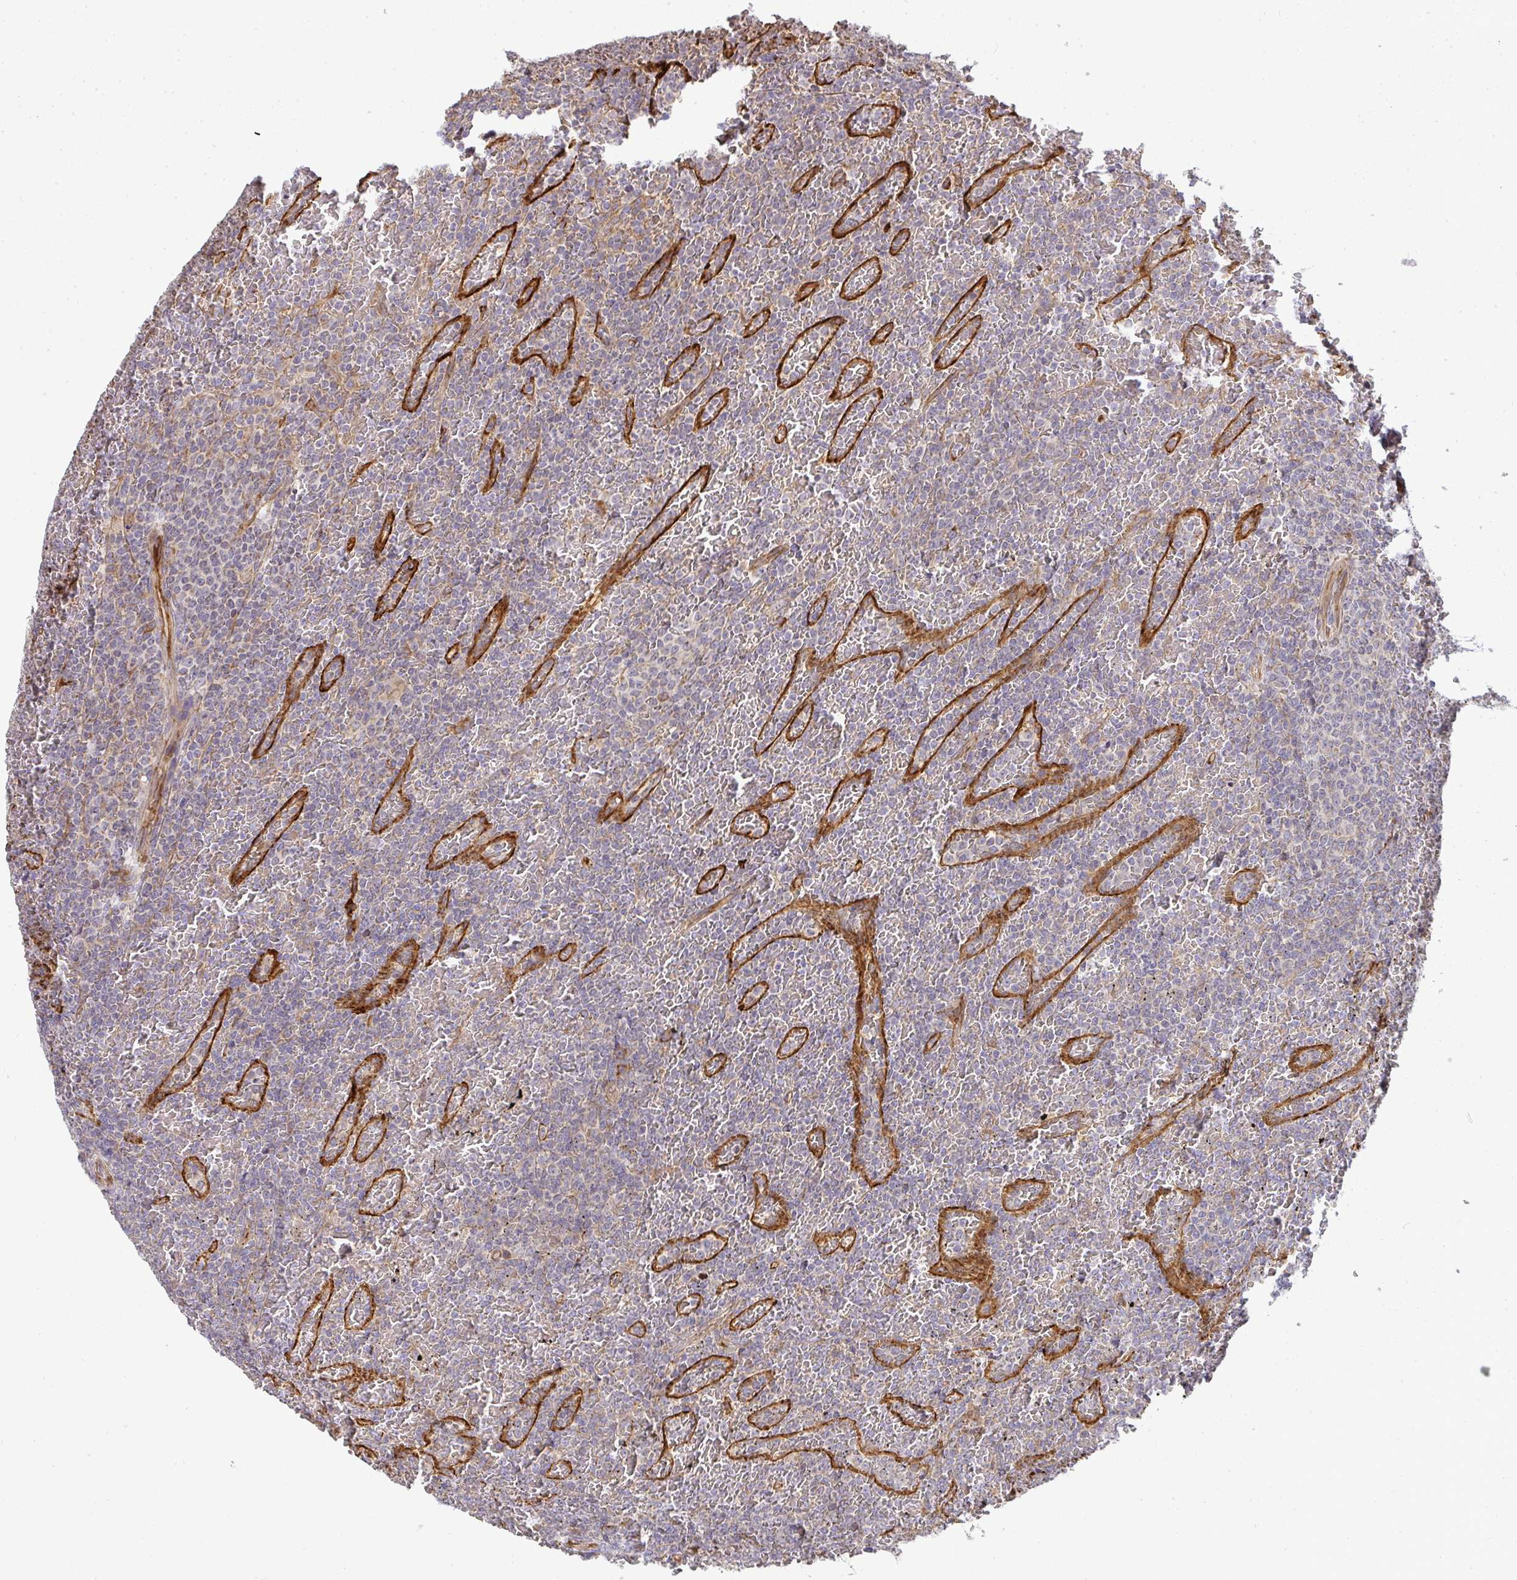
{"staining": {"intensity": "negative", "quantity": "none", "location": "none"}, "tissue": "lymphoma", "cell_type": "Tumor cells", "image_type": "cancer", "snomed": [{"axis": "morphology", "description": "Malignant lymphoma, non-Hodgkin's type, Low grade"}, {"axis": "topography", "description": "Spleen"}], "caption": "IHC image of human lymphoma stained for a protein (brown), which shows no expression in tumor cells. The staining was performed using DAB (3,3'-diaminobenzidine) to visualize the protein expression in brown, while the nuclei were stained in blue with hematoxylin (Magnification: 20x).", "gene": "B4GALT6", "patient": {"sex": "female", "age": 77}}